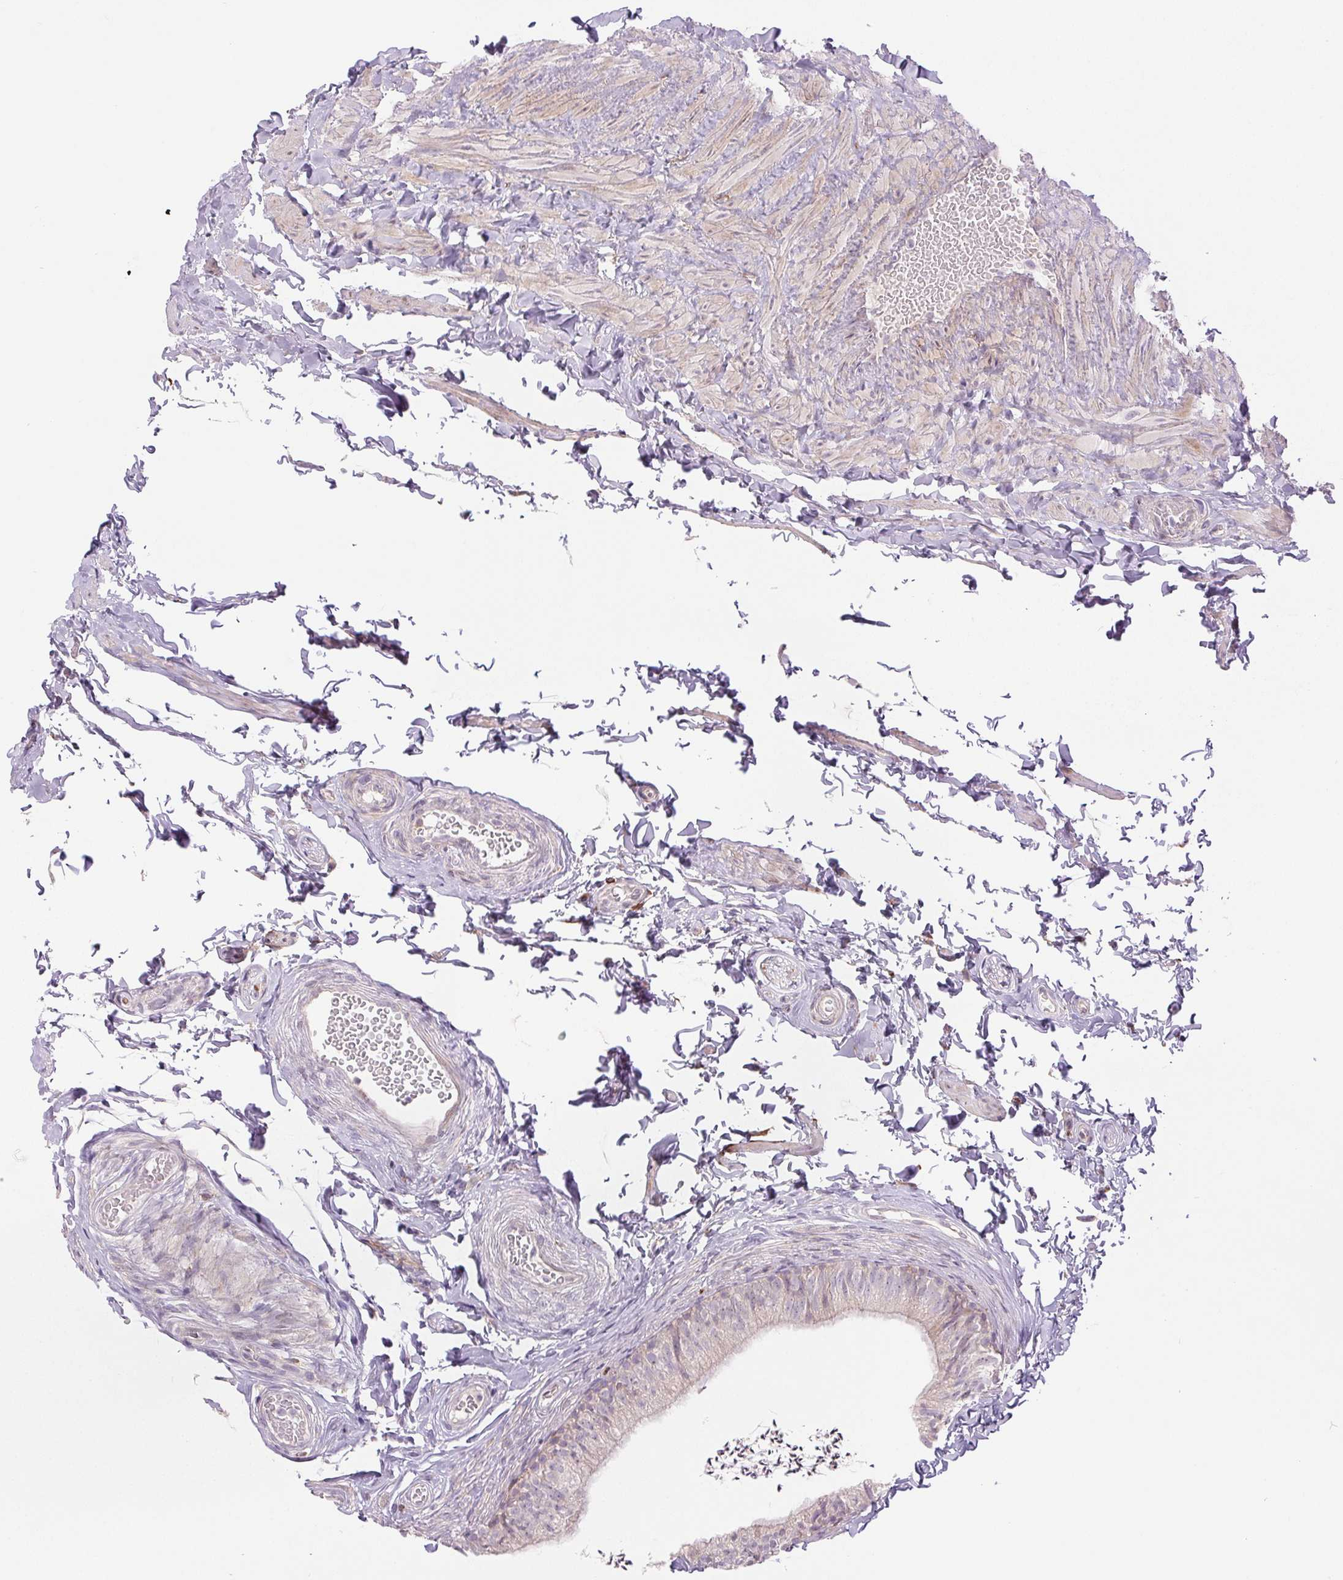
{"staining": {"intensity": "negative", "quantity": "none", "location": "none"}, "tissue": "epididymis", "cell_type": "Glandular cells", "image_type": "normal", "snomed": [{"axis": "morphology", "description": "Normal tissue, NOS"}, {"axis": "topography", "description": "Epididymis, spermatic cord, NOS"}, {"axis": "topography", "description": "Epididymis"}, {"axis": "topography", "description": "Peripheral nerve tissue"}], "caption": "A histopathology image of epididymis stained for a protein shows no brown staining in glandular cells. Nuclei are stained in blue.", "gene": "METTL17", "patient": {"sex": "male", "age": 29}}